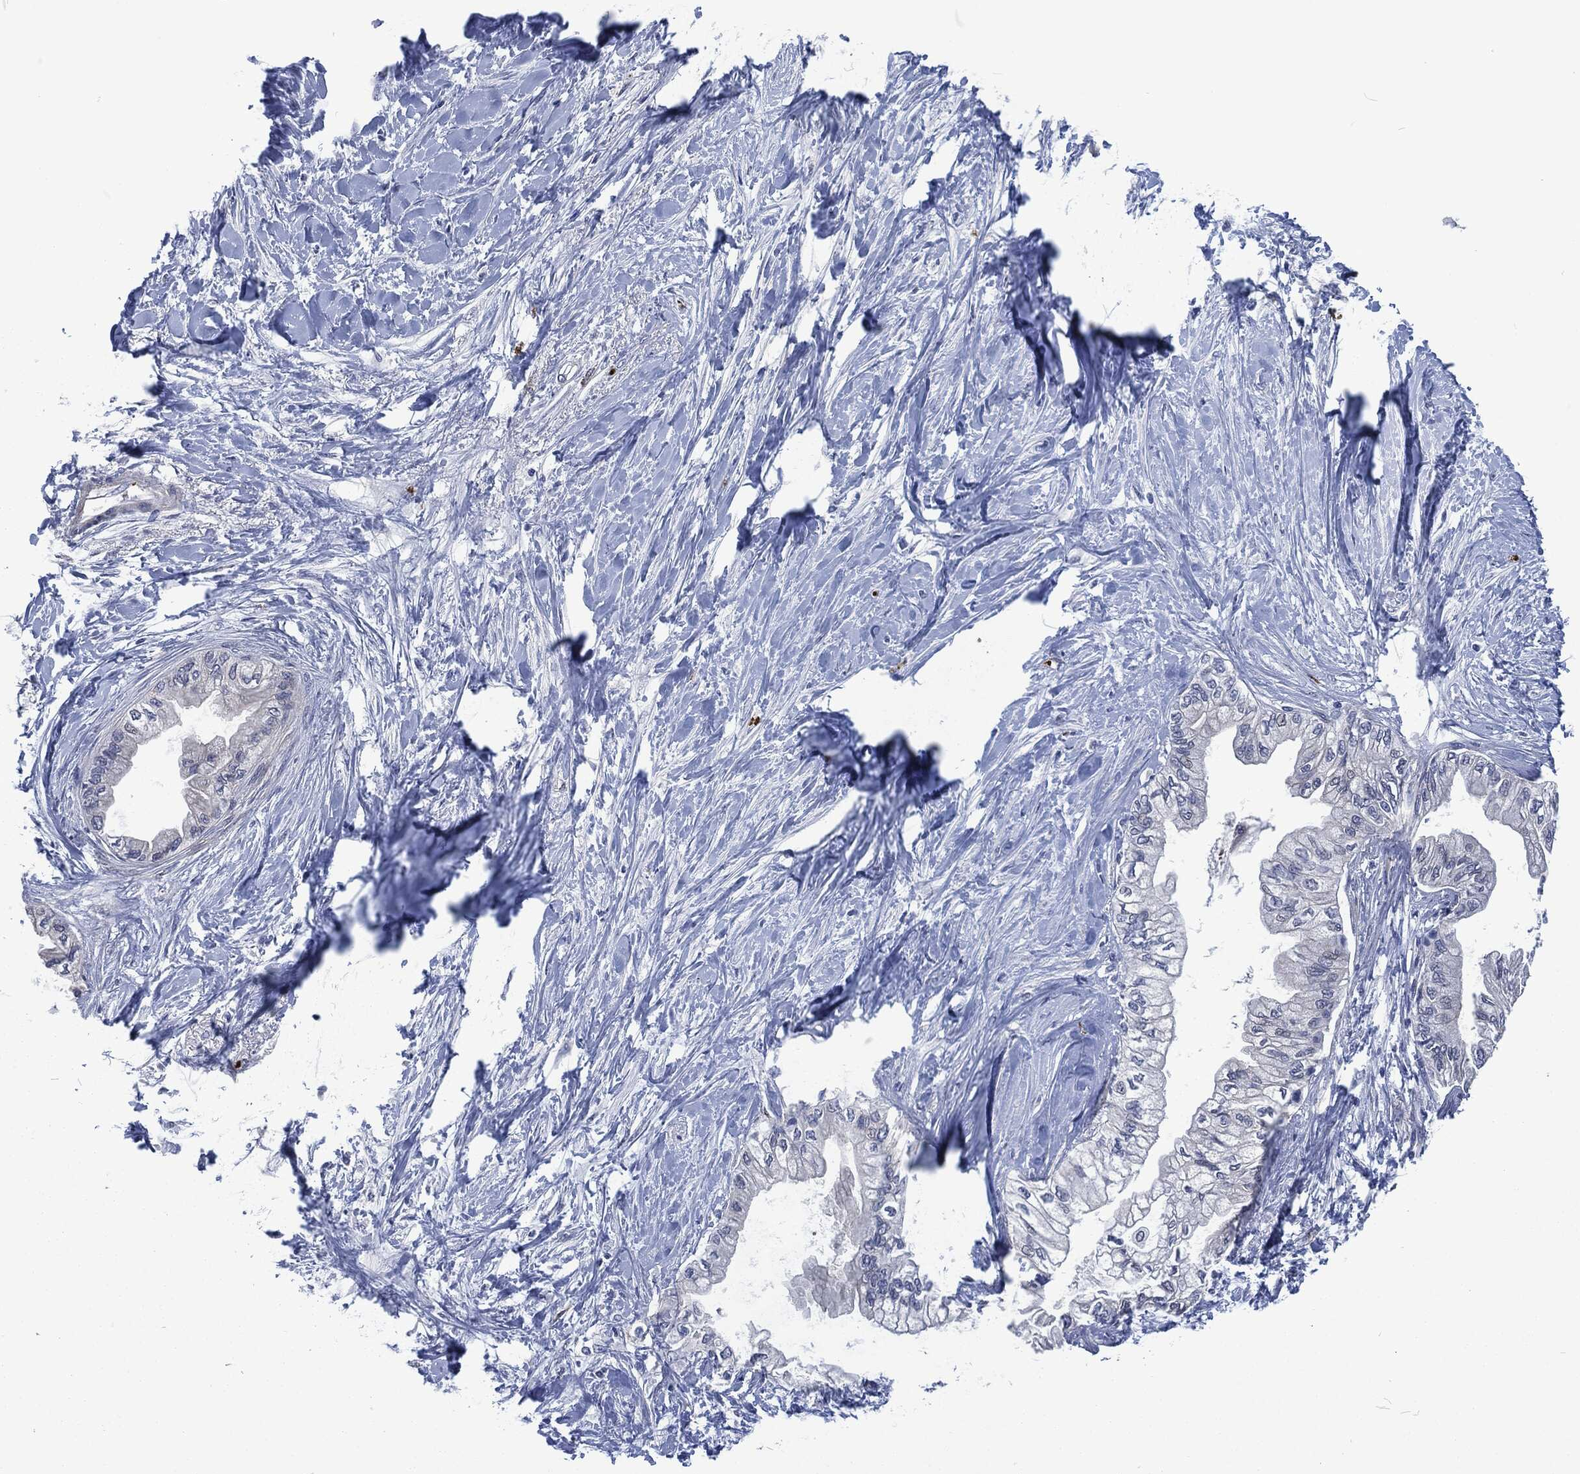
{"staining": {"intensity": "negative", "quantity": "none", "location": "none"}, "tissue": "pancreatic cancer", "cell_type": "Tumor cells", "image_type": "cancer", "snomed": [{"axis": "morphology", "description": "Normal tissue, NOS"}, {"axis": "morphology", "description": "Adenocarcinoma, NOS"}, {"axis": "topography", "description": "Pancreas"}, {"axis": "topography", "description": "Duodenum"}], "caption": "The immunohistochemistry (IHC) image has no significant expression in tumor cells of pancreatic cancer (adenocarcinoma) tissue.", "gene": "MPO", "patient": {"sex": "female", "age": 60}}